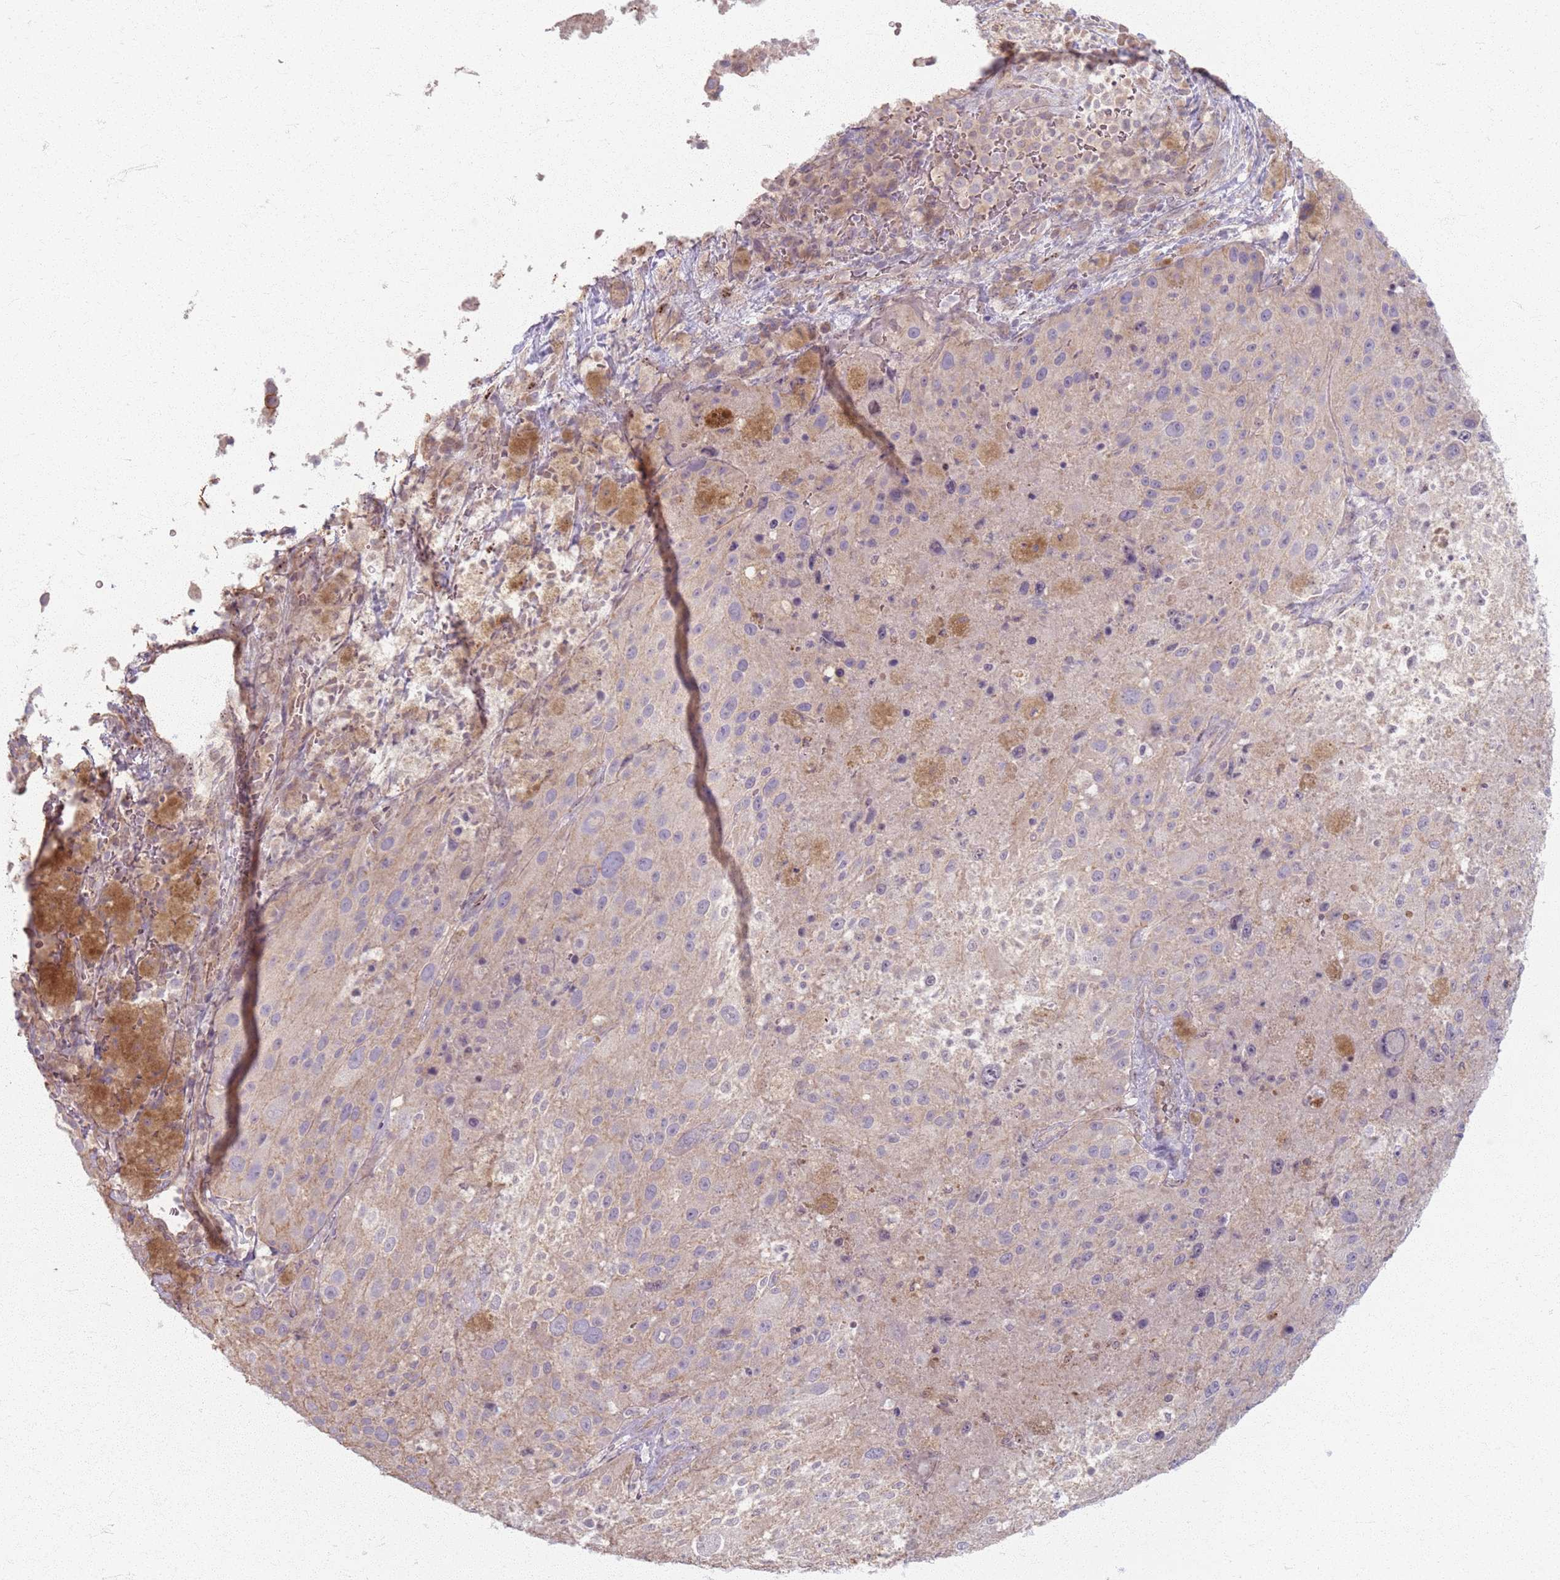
{"staining": {"intensity": "weak", "quantity": "<25%", "location": "cytoplasmic/membranous"}, "tissue": "melanoma", "cell_type": "Tumor cells", "image_type": "cancer", "snomed": [{"axis": "morphology", "description": "Malignant melanoma, Metastatic site"}, {"axis": "topography", "description": "Lymph node"}], "caption": "Protein analysis of malignant melanoma (metastatic site) reveals no significant positivity in tumor cells. (Brightfield microscopy of DAB immunohistochemistry at high magnification).", "gene": "KCNA5", "patient": {"sex": "male", "age": 62}}